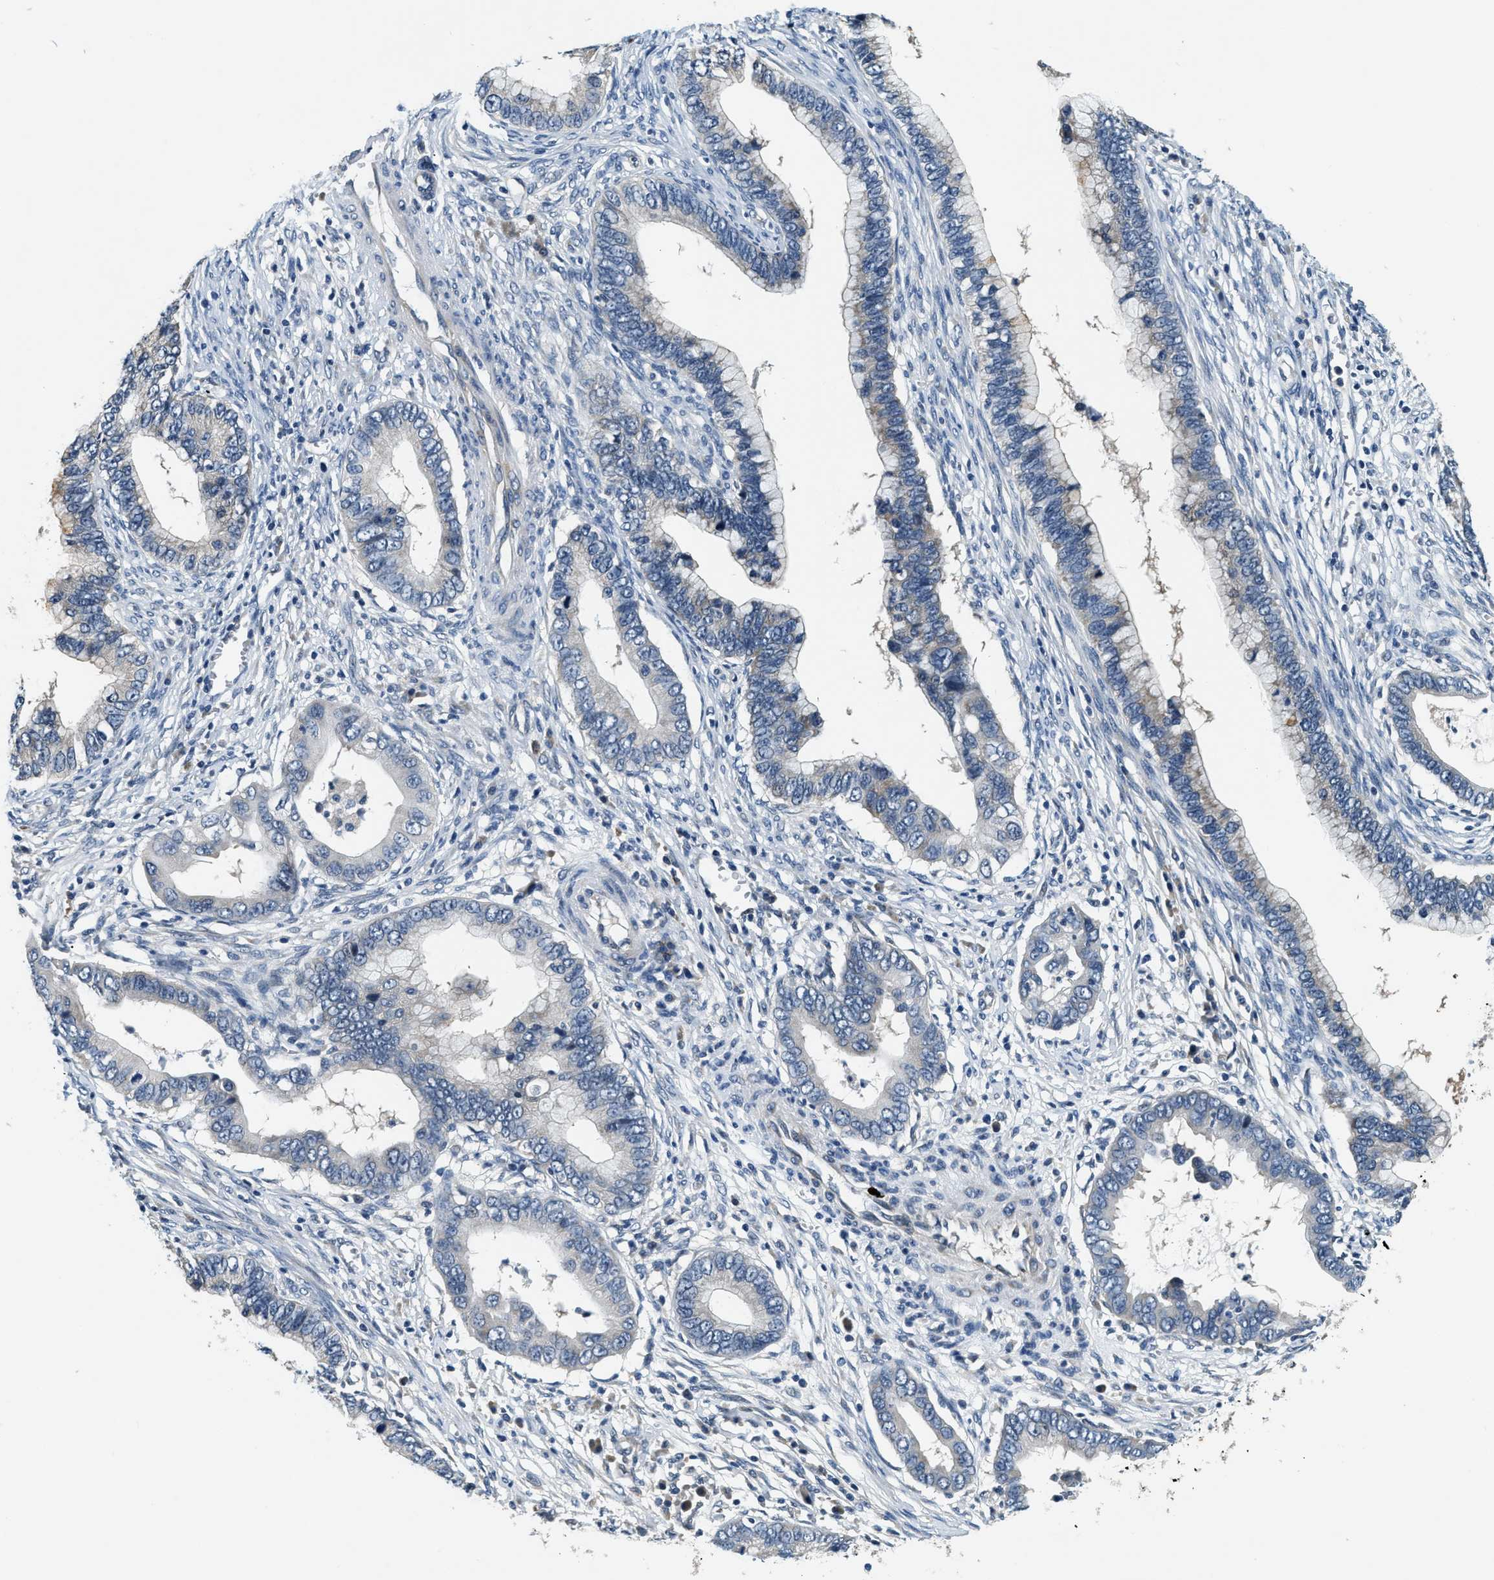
{"staining": {"intensity": "negative", "quantity": "none", "location": "none"}, "tissue": "cervical cancer", "cell_type": "Tumor cells", "image_type": "cancer", "snomed": [{"axis": "morphology", "description": "Adenocarcinoma, NOS"}, {"axis": "topography", "description": "Cervix"}], "caption": "A photomicrograph of cervical cancer stained for a protein shows no brown staining in tumor cells.", "gene": "YAE1", "patient": {"sex": "female", "age": 44}}